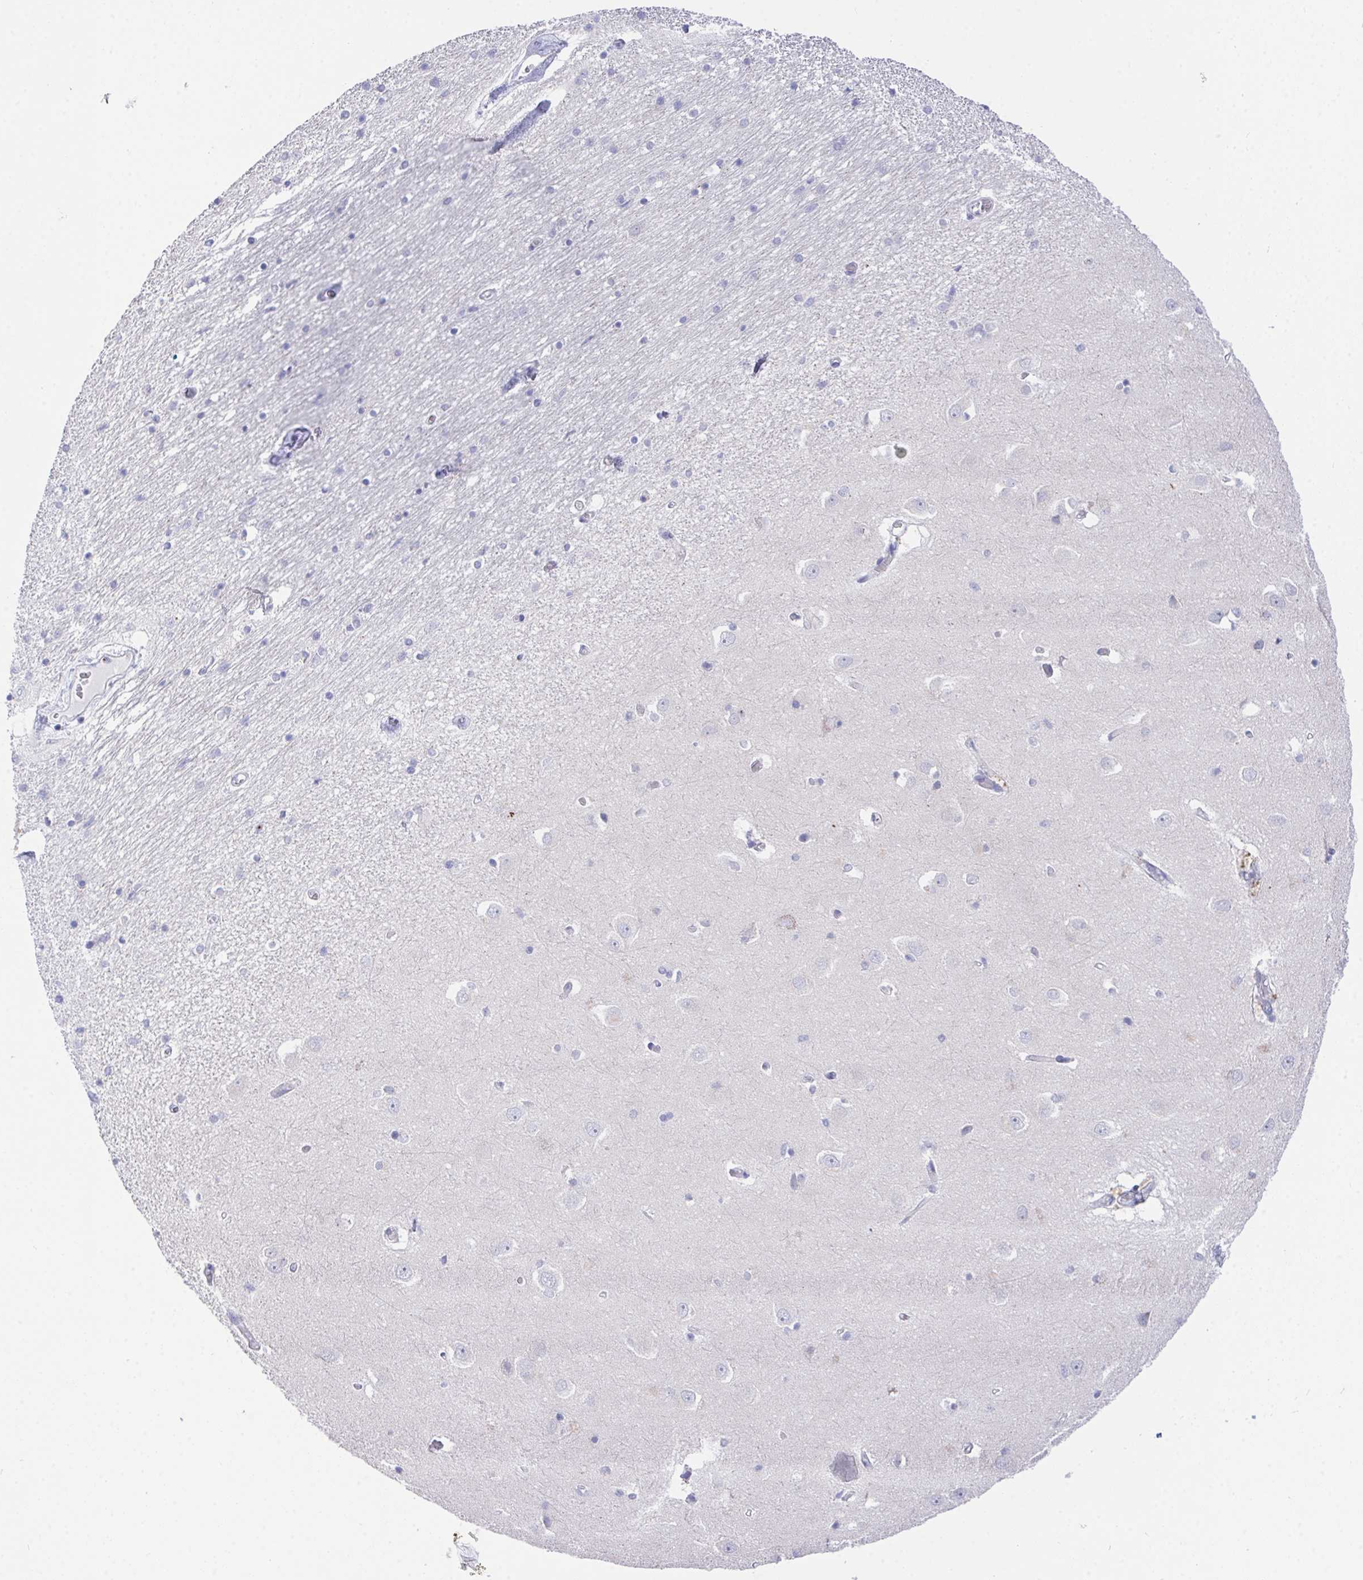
{"staining": {"intensity": "negative", "quantity": "none", "location": "none"}, "tissue": "caudate", "cell_type": "Glial cells", "image_type": "normal", "snomed": [{"axis": "morphology", "description": "Normal tissue, NOS"}, {"axis": "topography", "description": "Lateral ventricle wall"}, {"axis": "topography", "description": "Hippocampus"}], "caption": "DAB (3,3'-diaminobenzidine) immunohistochemical staining of benign human caudate displays no significant staining in glial cells. (Brightfield microscopy of DAB (3,3'-diaminobenzidine) immunohistochemistry (IHC) at high magnification).", "gene": "PRG3", "patient": {"sex": "female", "age": 63}}